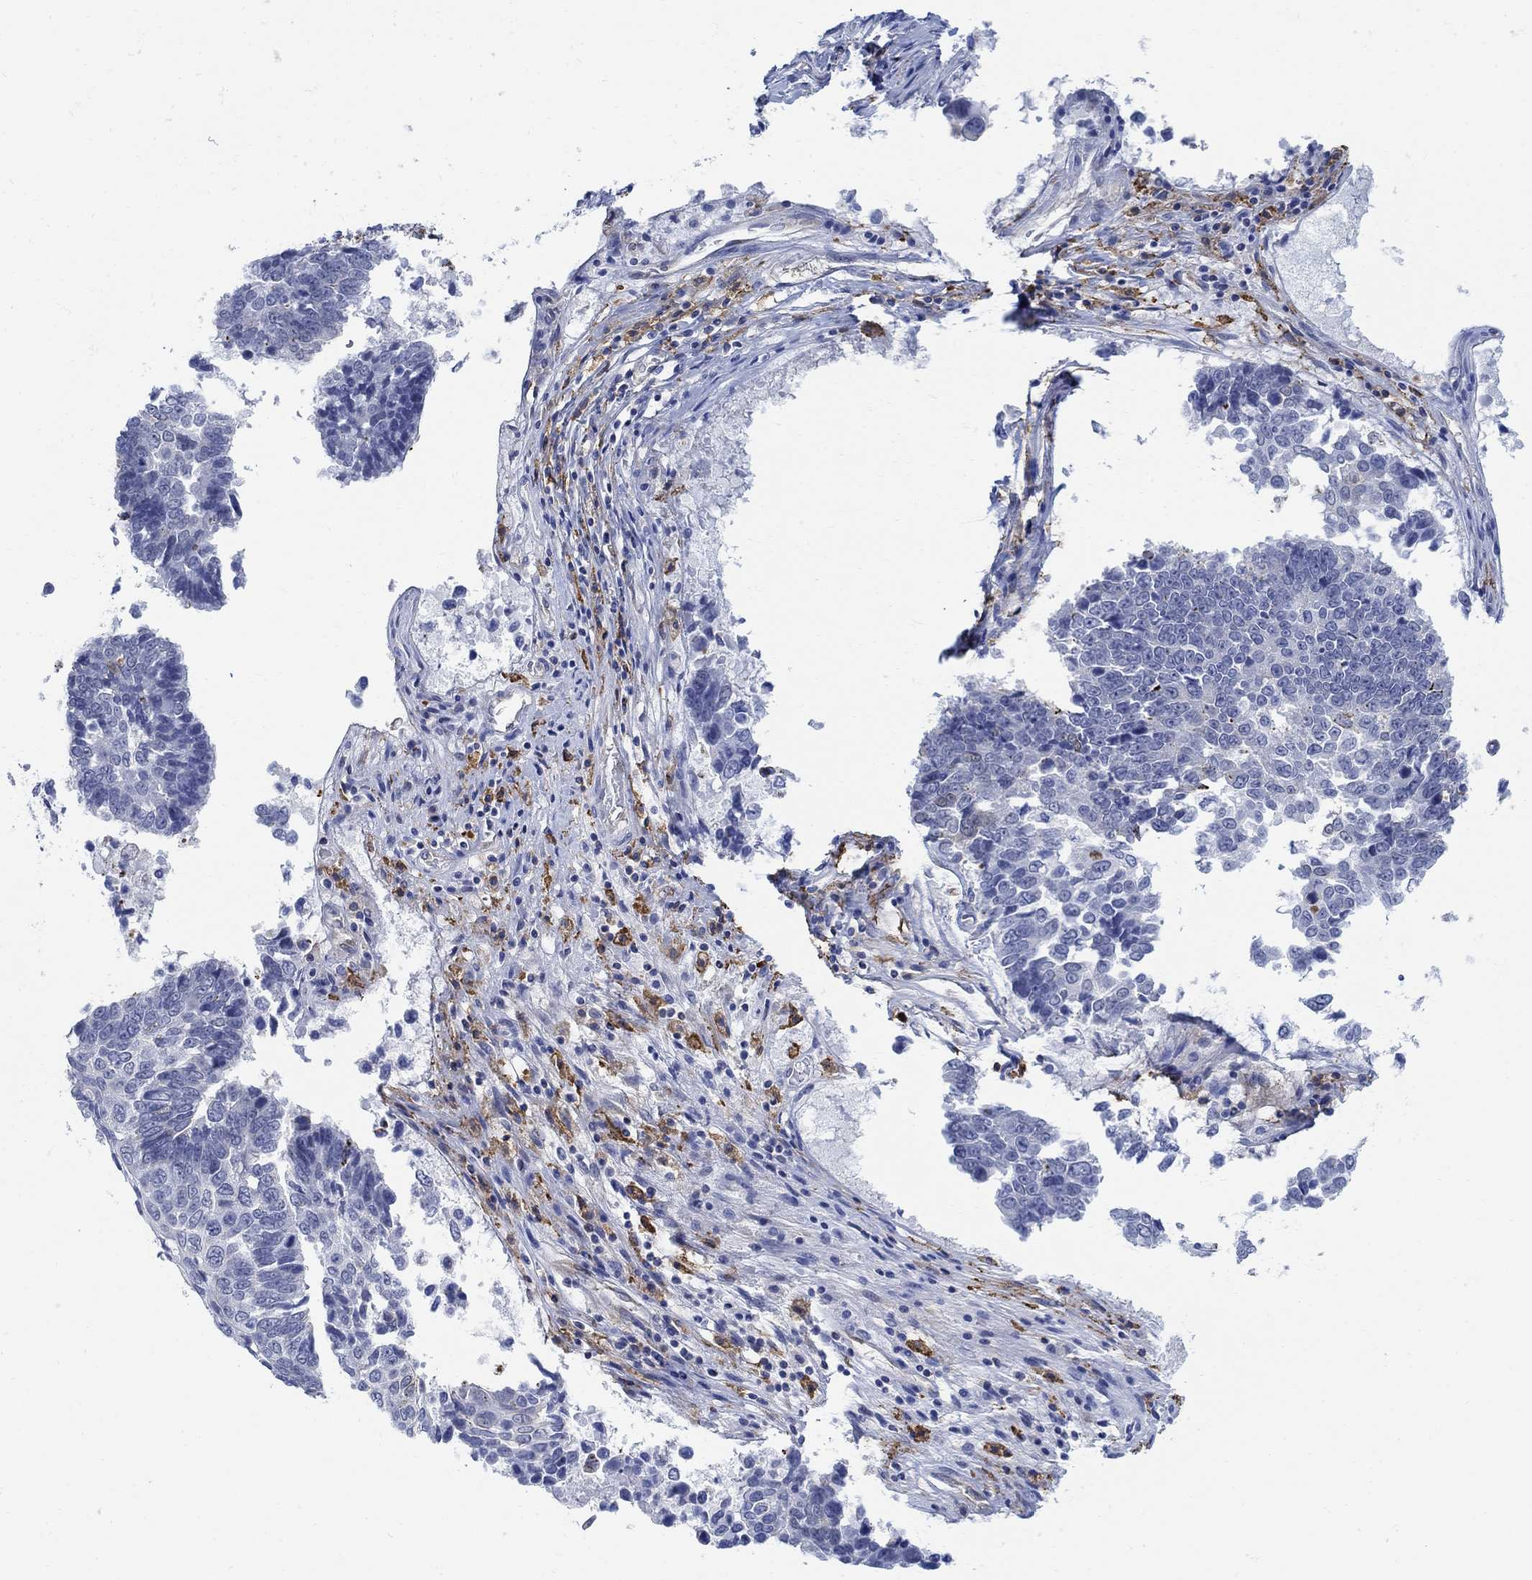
{"staining": {"intensity": "moderate", "quantity": "<25%", "location": "cytoplasmic/membranous"}, "tissue": "lung cancer", "cell_type": "Tumor cells", "image_type": "cancer", "snomed": [{"axis": "morphology", "description": "Squamous cell carcinoma, NOS"}, {"axis": "topography", "description": "Lung"}], "caption": "Lung cancer was stained to show a protein in brown. There is low levels of moderate cytoplasmic/membranous positivity in about <25% of tumor cells.", "gene": "PHF21B", "patient": {"sex": "male", "age": 73}}